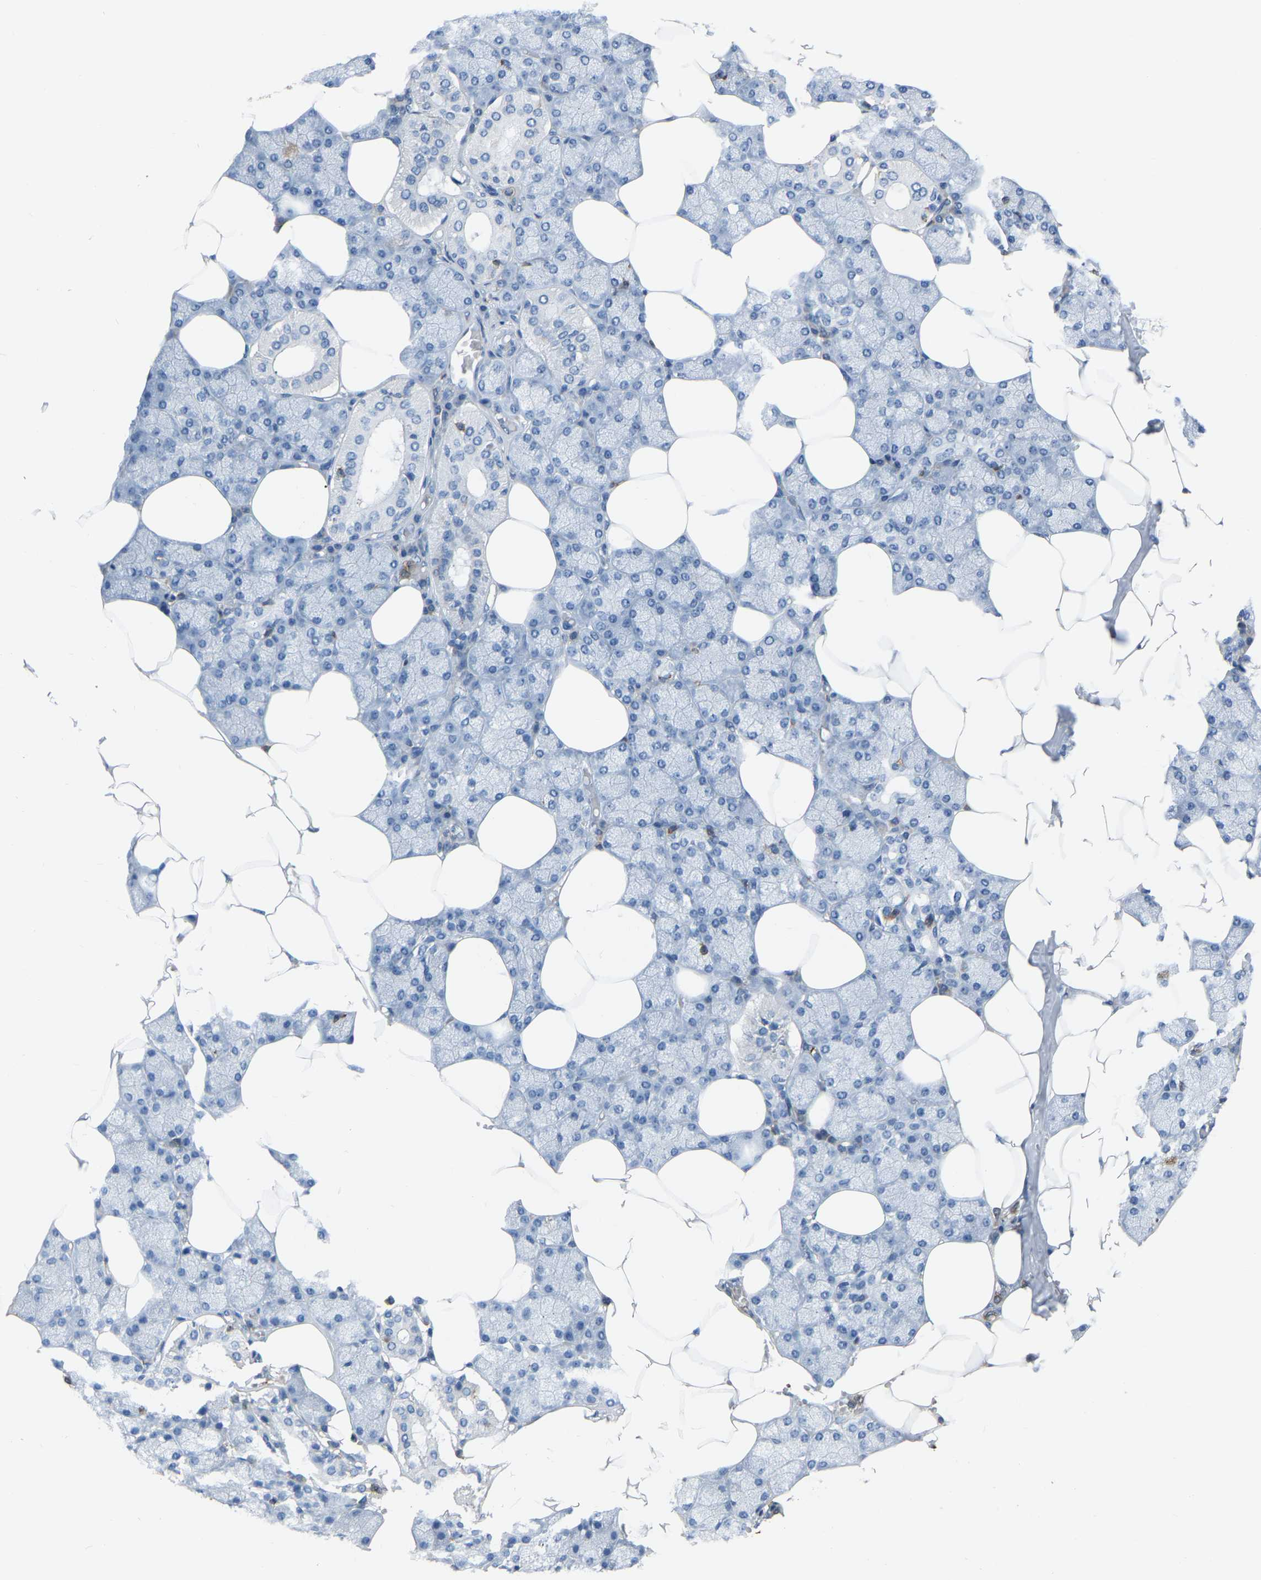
{"staining": {"intensity": "negative", "quantity": "none", "location": "none"}, "tissue": "salivary gland", "cell_type": "Glandular cells", "image_type": "normal", "snomed": [{"axis": "morphology", "description": "Normal tissue, NOS"}, {"axis": "topography", "description": "Salivary gland"}], "caption": "Protein analysis of normal salivary gland displays no significant positivity in glandular cells. The staining was performed using DAB (3,3'-diaminobenzidine) to visualize the protein expression in brown, while the nuclei were stained in blue with hematoxylin (Magnification: 20x).", "gene": "ARHGAP45", "patient": {"sex": "male", "age": 62}}